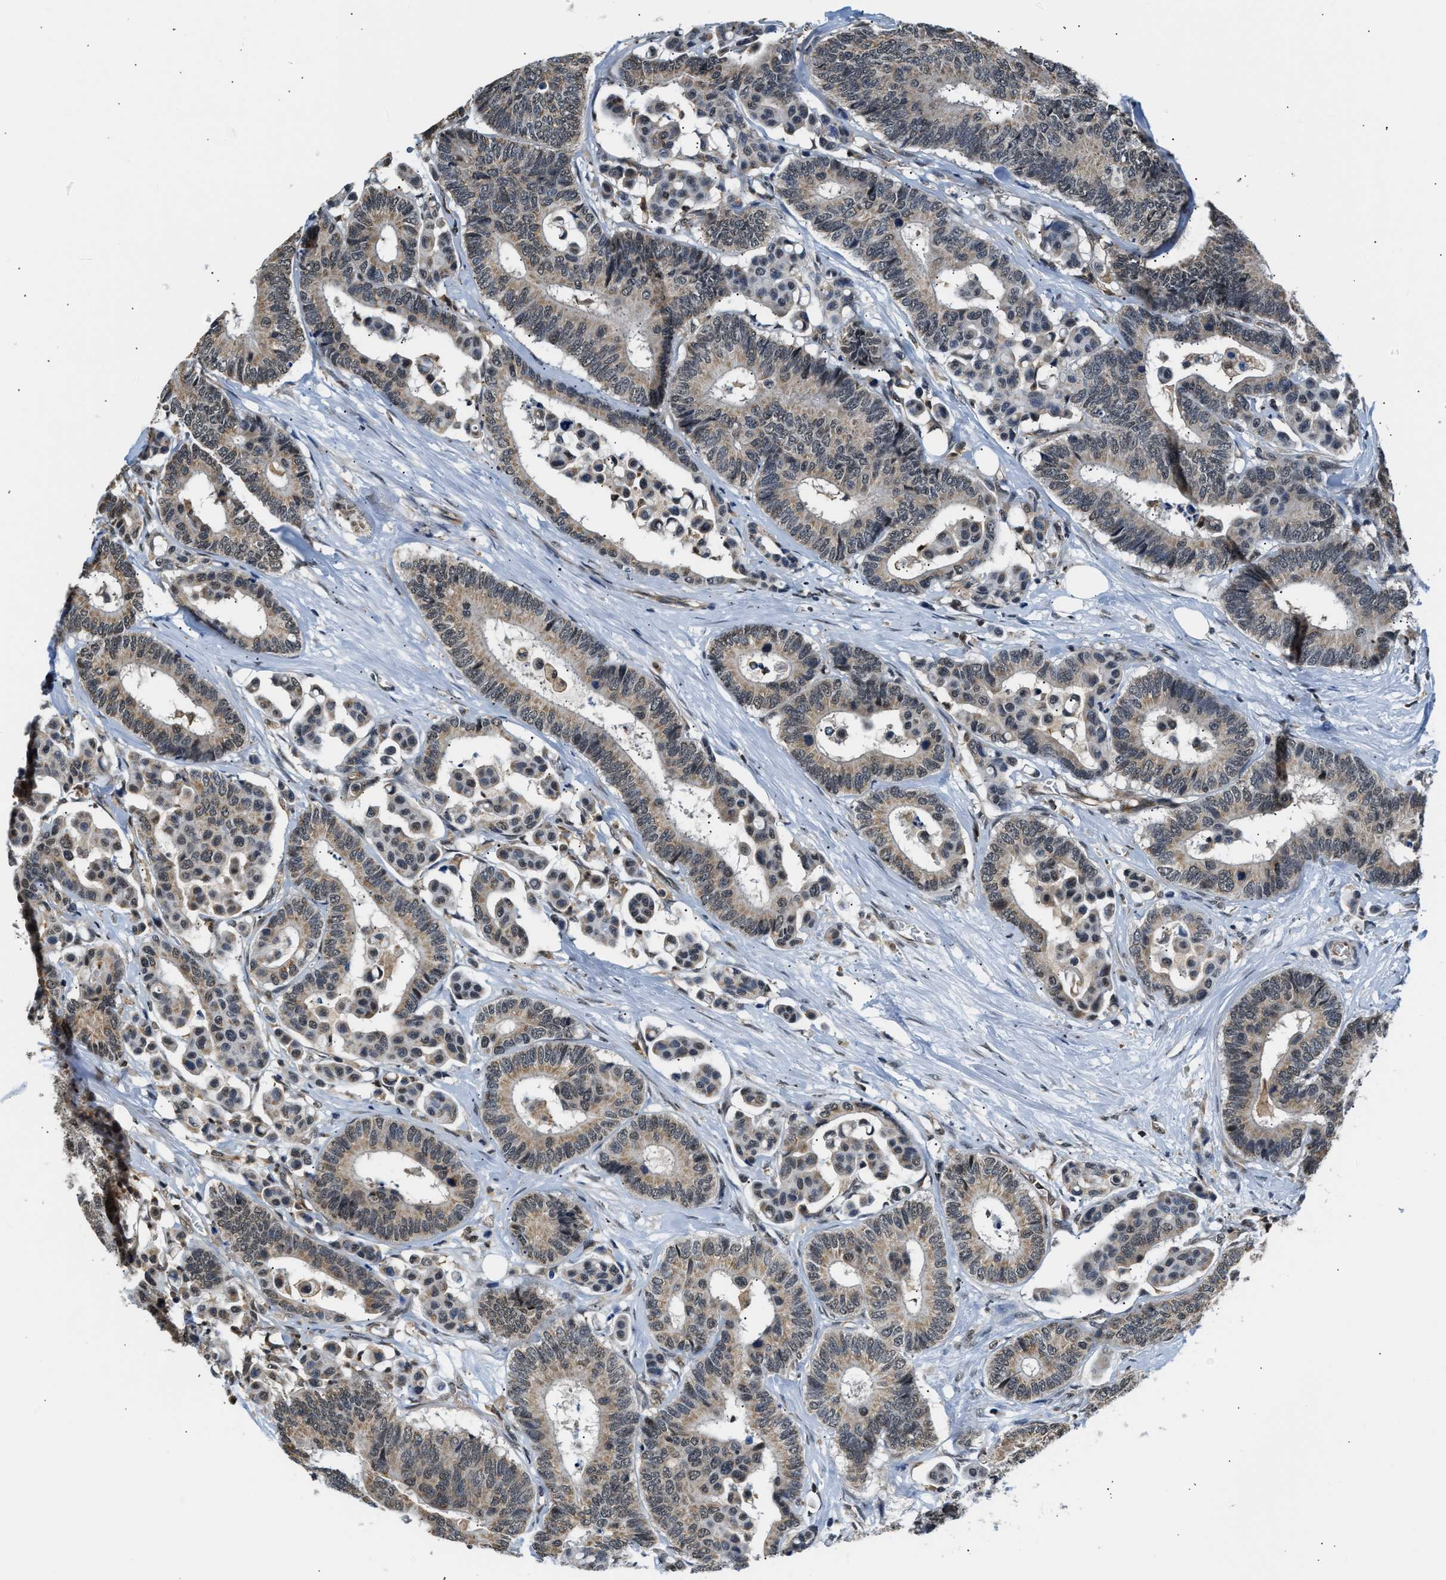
{"staining": {"intensity": "weak", "quantity": ">75%", "location": "cytoplasmic/membranous"}, "tissue": "colorectal cancer", "cell_type": "Tumor cells", "image_type": "cancer", "snomed": [{"axis": "morphology", "description": "Normal tissue, NOS"}, {"axis": "morphology", "description": "Adenocarcinoma, NOS"}, {"axis": "topography", "description": "Colon"}], "caption": "Colorectal cancer stained with a brown dye reveals weak cytoplasmic/membranous positive staining in approximately >75% of tumor cells.", "gene": "STK10", "patient": {"sex": "male", "age": 82}}